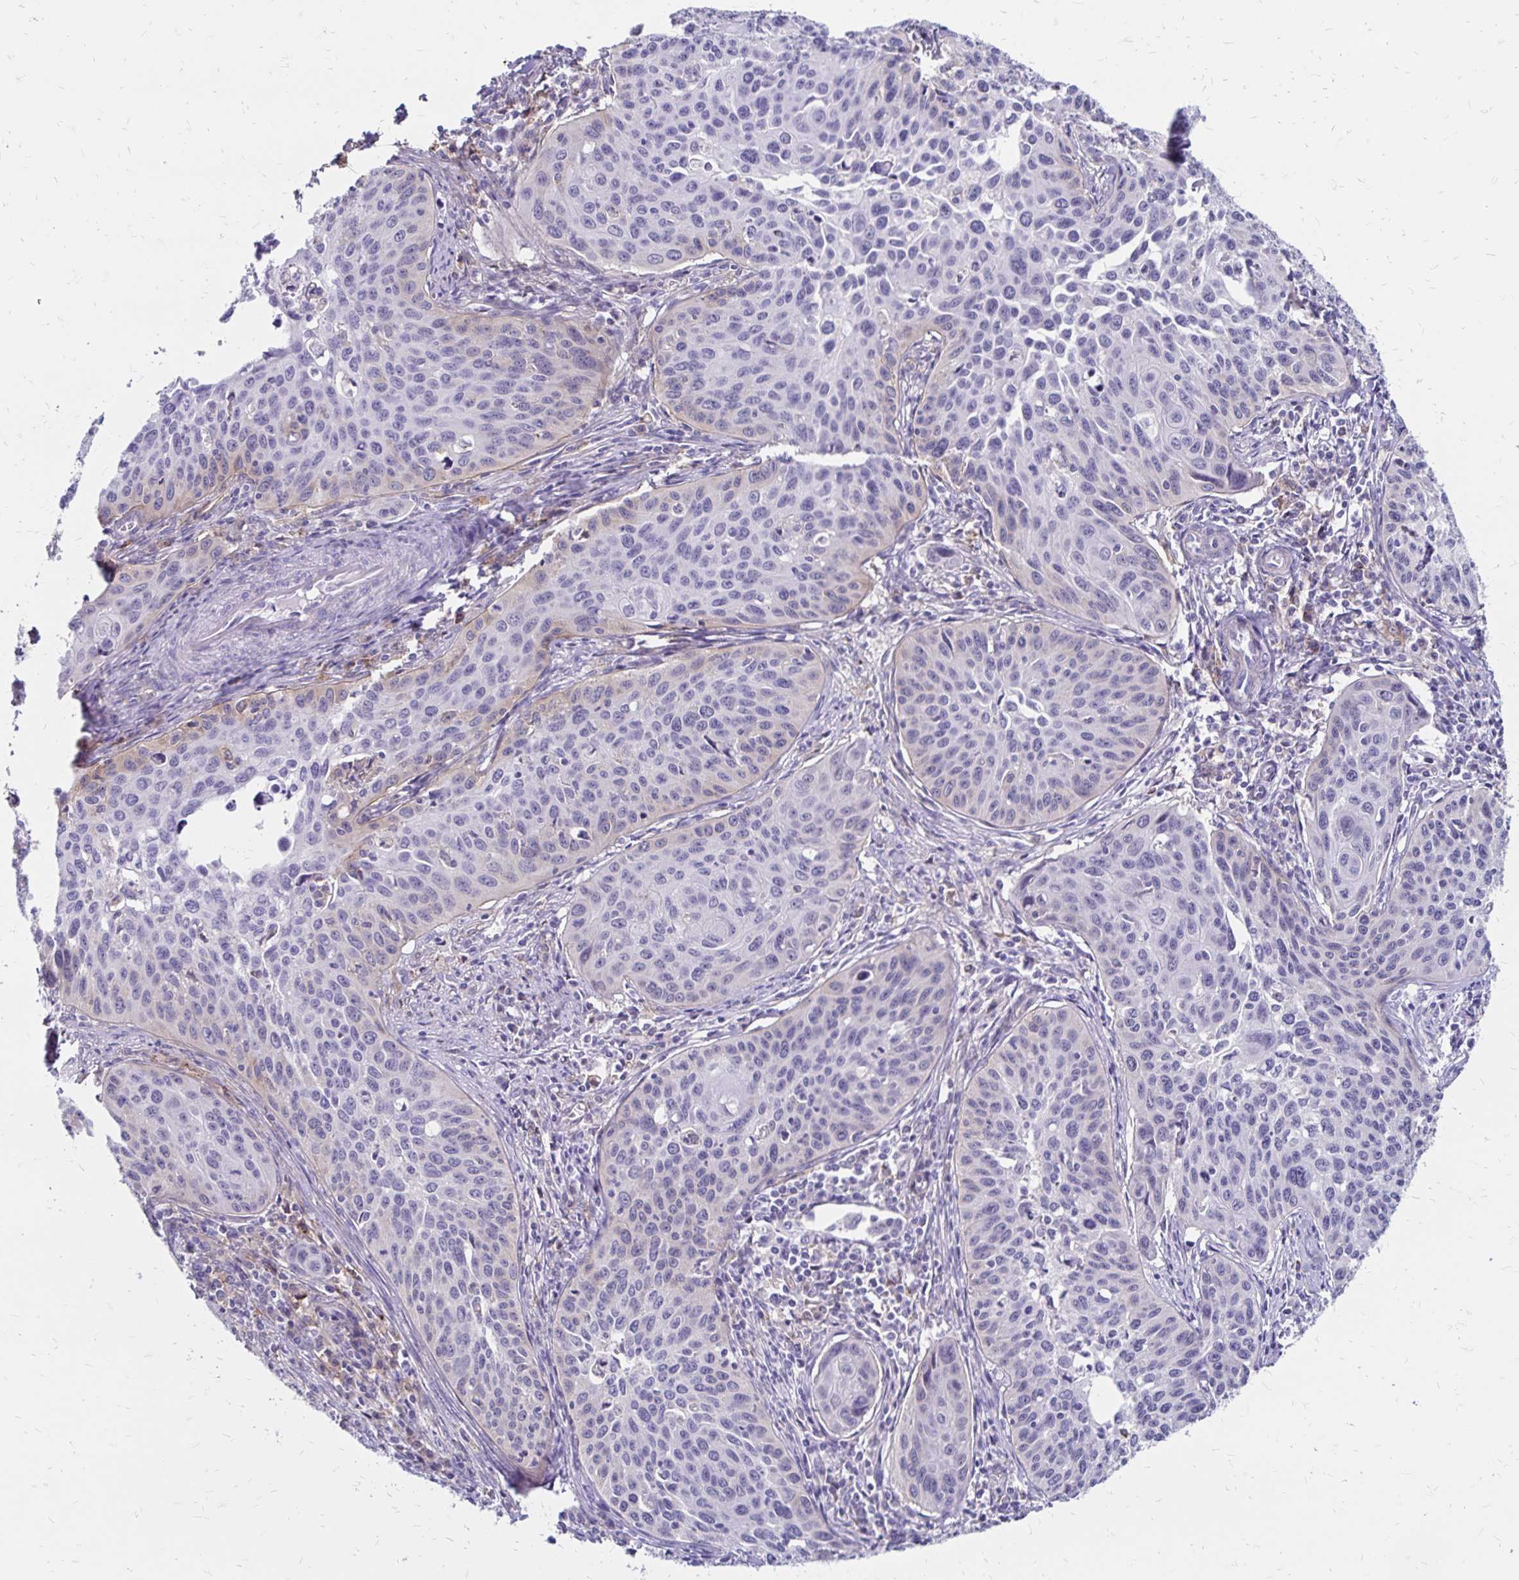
{"staining": {"intensity": "negative", "quantity": "none", "location": "none"}, "tissue": "cervical cancer", "cell_type": "Tumor cells", "image_type": "cancer", "snomed": [{"axis": "morphology", "description": "Squamous cell carcinoma, NOS"}, {"axis": "topography", "description": "Cervix"}], "caption": "IHC of human squamous cell carcinoma (cervical) shows no positivity in tumor cells.", "gene": "TNS3", "patient": {"sex": "female", "age": 31}}